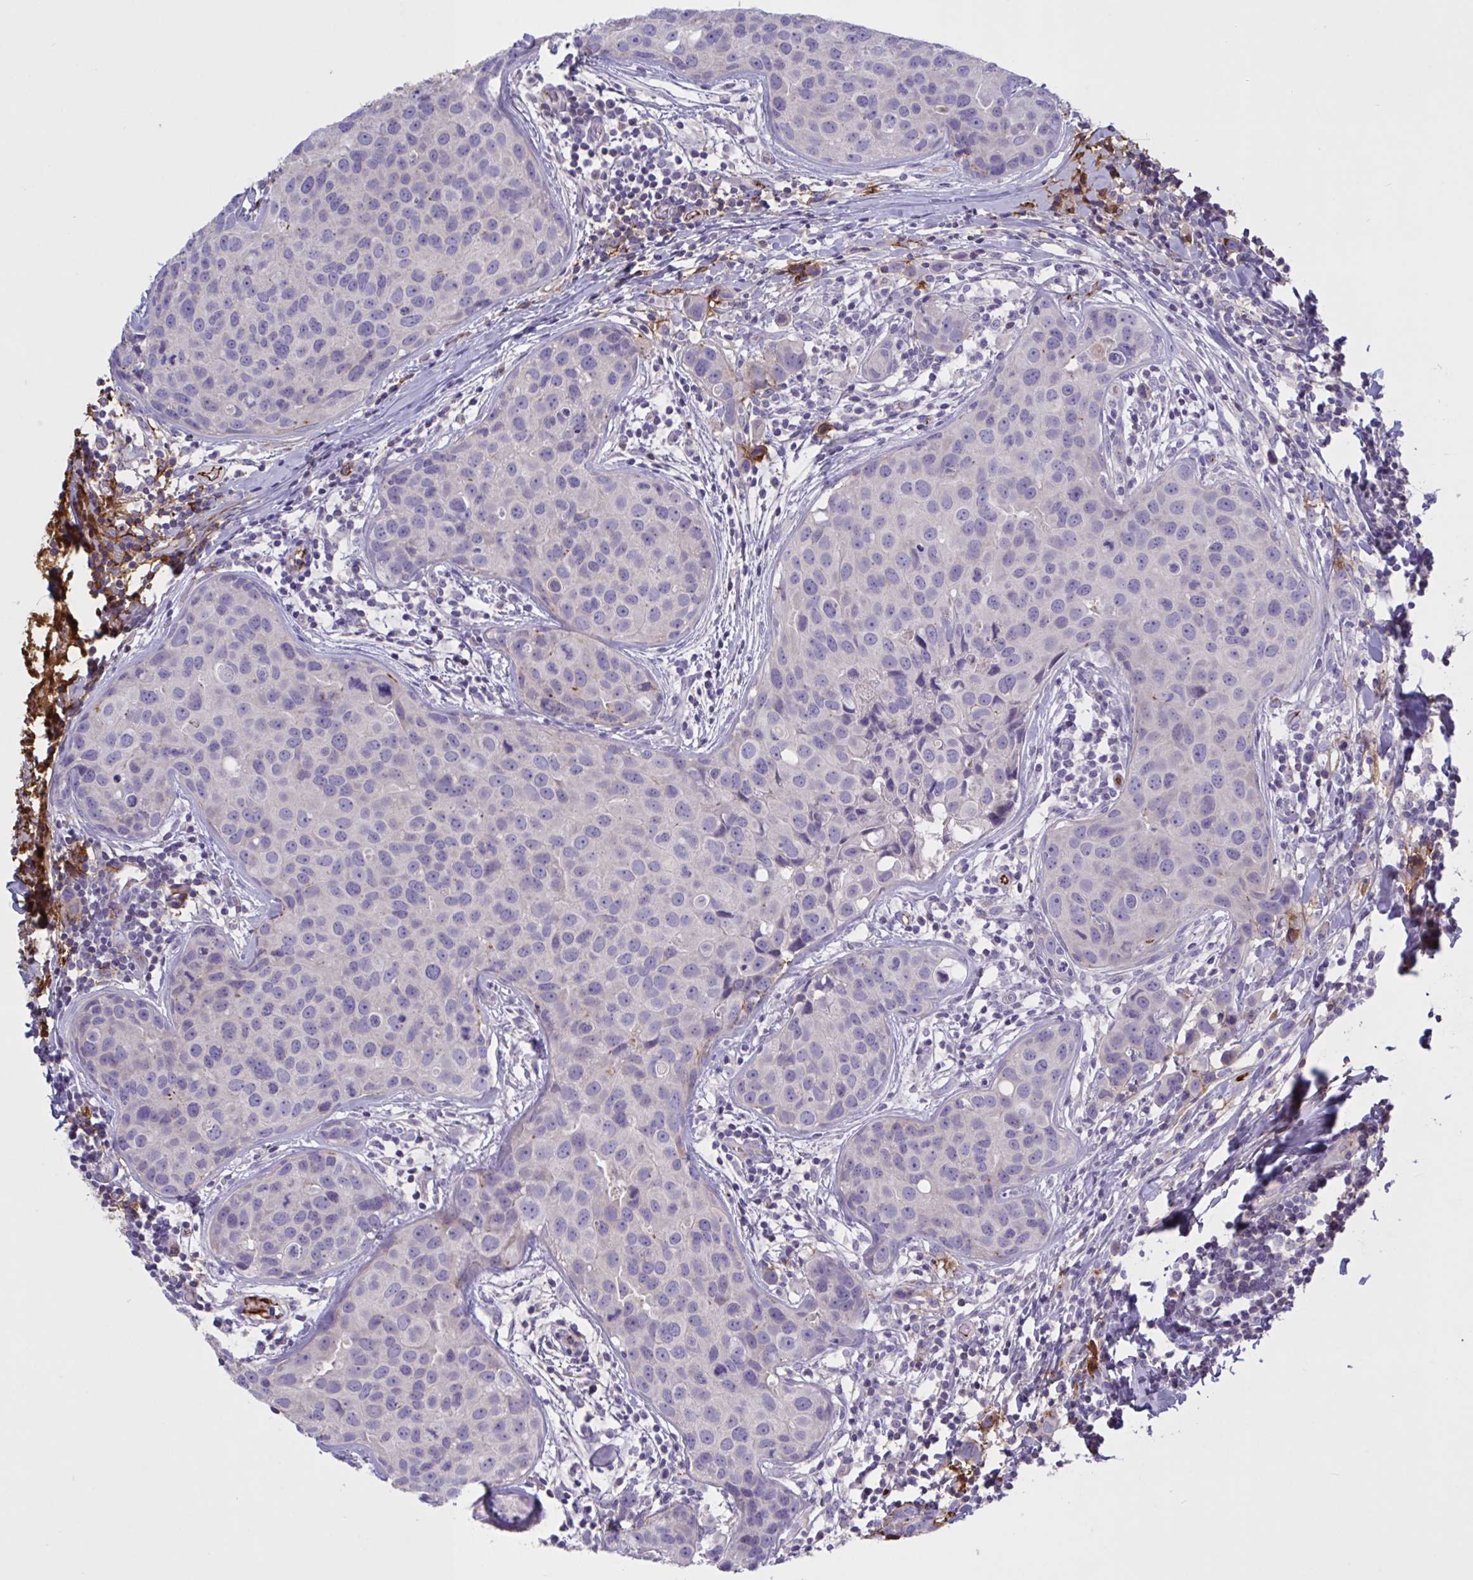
{"staining": {"intensity": "negative", "quantity": "none", "location": "none"}, "tissue": "breast cancer", "cell_type": "Tumor cells", "image_type": "cancer", "snomed": [{"axis": "morphology", "description": "Duct carcinoma"}, {"axis": "topography", "description": "Breast"}], "caption": "Tumor cells are negative for protein expression in human breast cancer (invasive ductal carcinoma).", "gene": "IL1R1", "patient": {"sex": "female", "age": 24}}